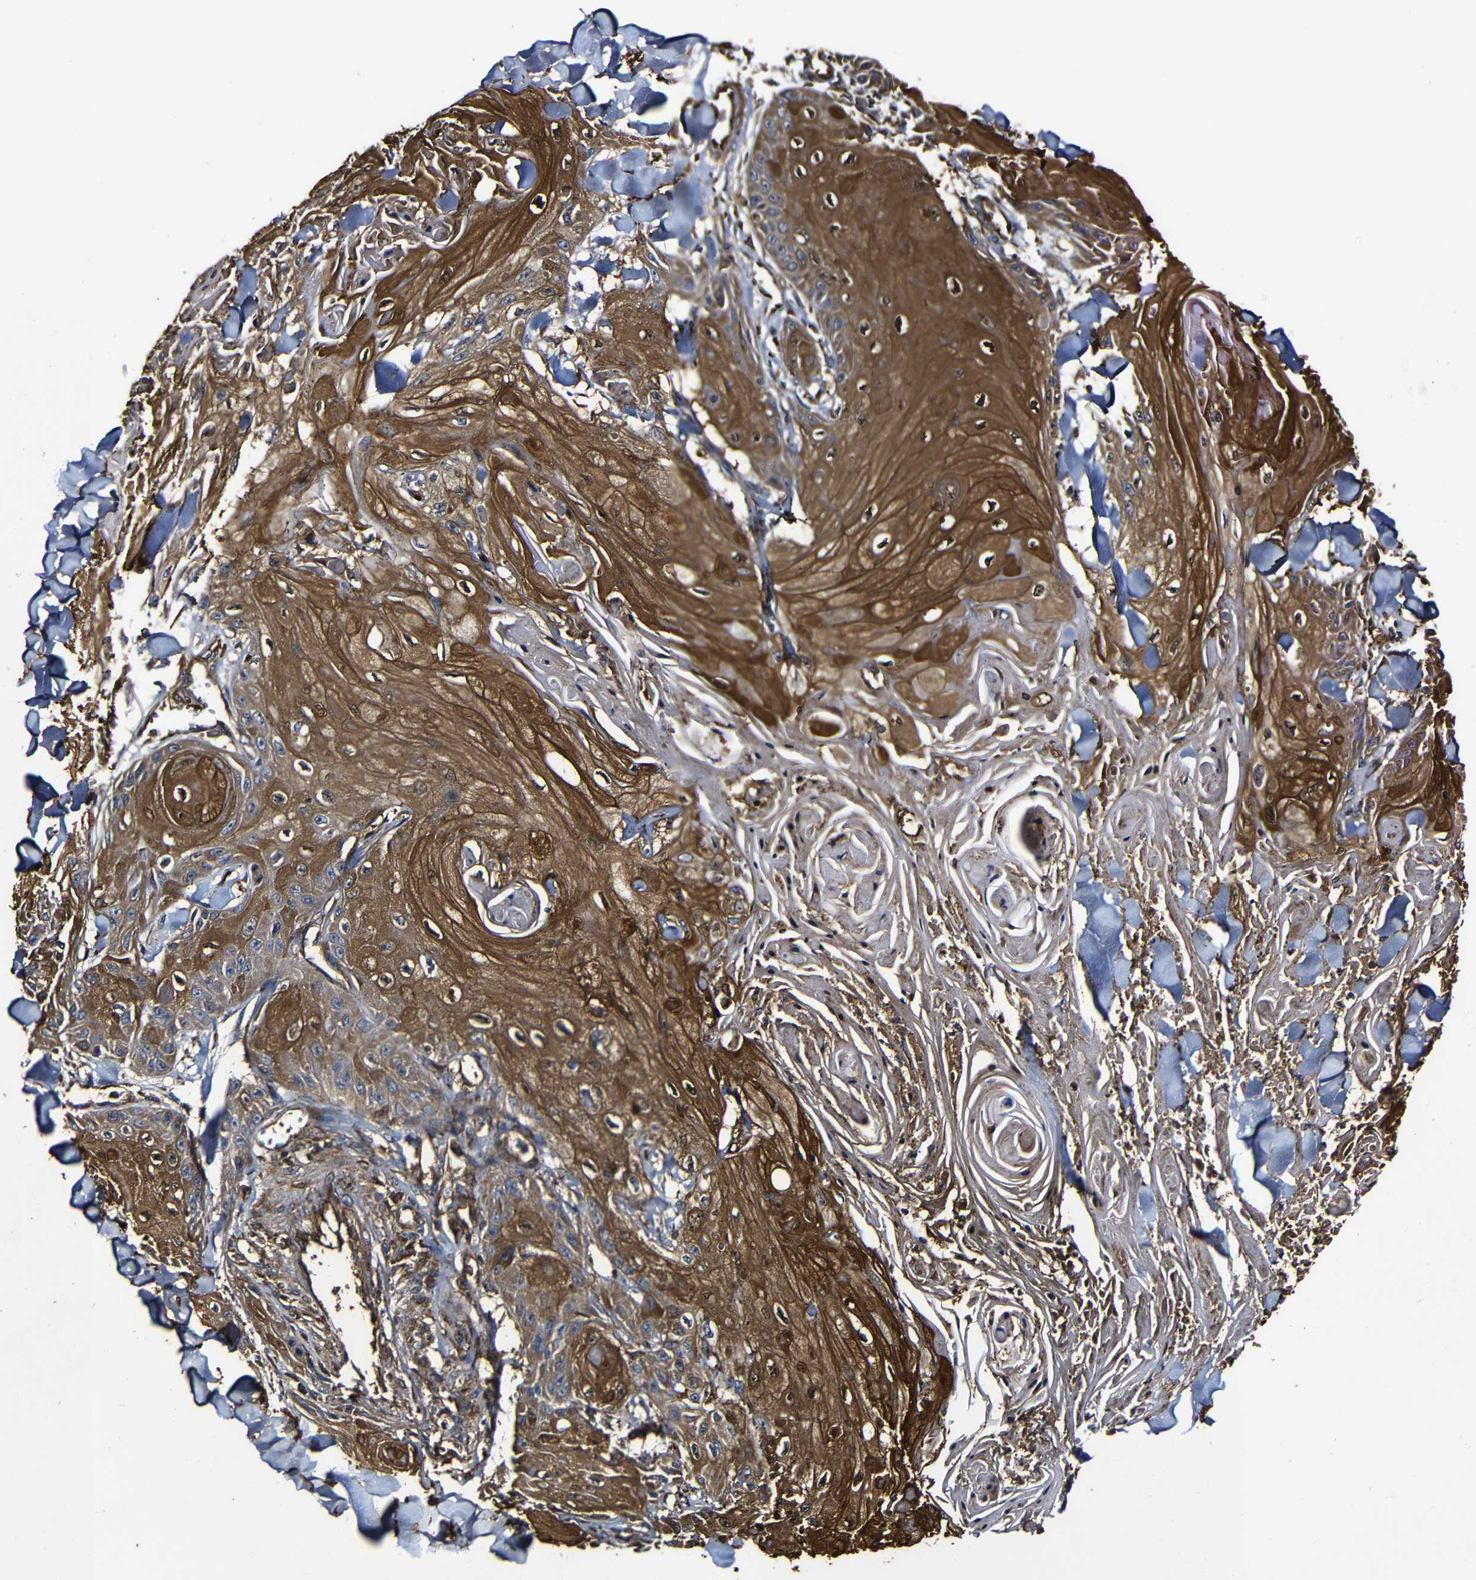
{"staining": {"intensity": "moderate", "quantity": ">75%", "location": "cytoplasmic/membranous"}, "tissue": "skin cancer", "cell_type": "Tumor cells", "image_type": "cancer", "snomed": [{"axis": "morphology", "description": "Squamous cell carcinoma, NOS"}, {"axis": "topography", "description": "Skin"}], "caption": "Moderate cytoplasmic/membranous staining is seen in about >75% of tumor cells in skin cancer.", "gene": "MSN", "patient": {"sex": "male", "age": 74}}